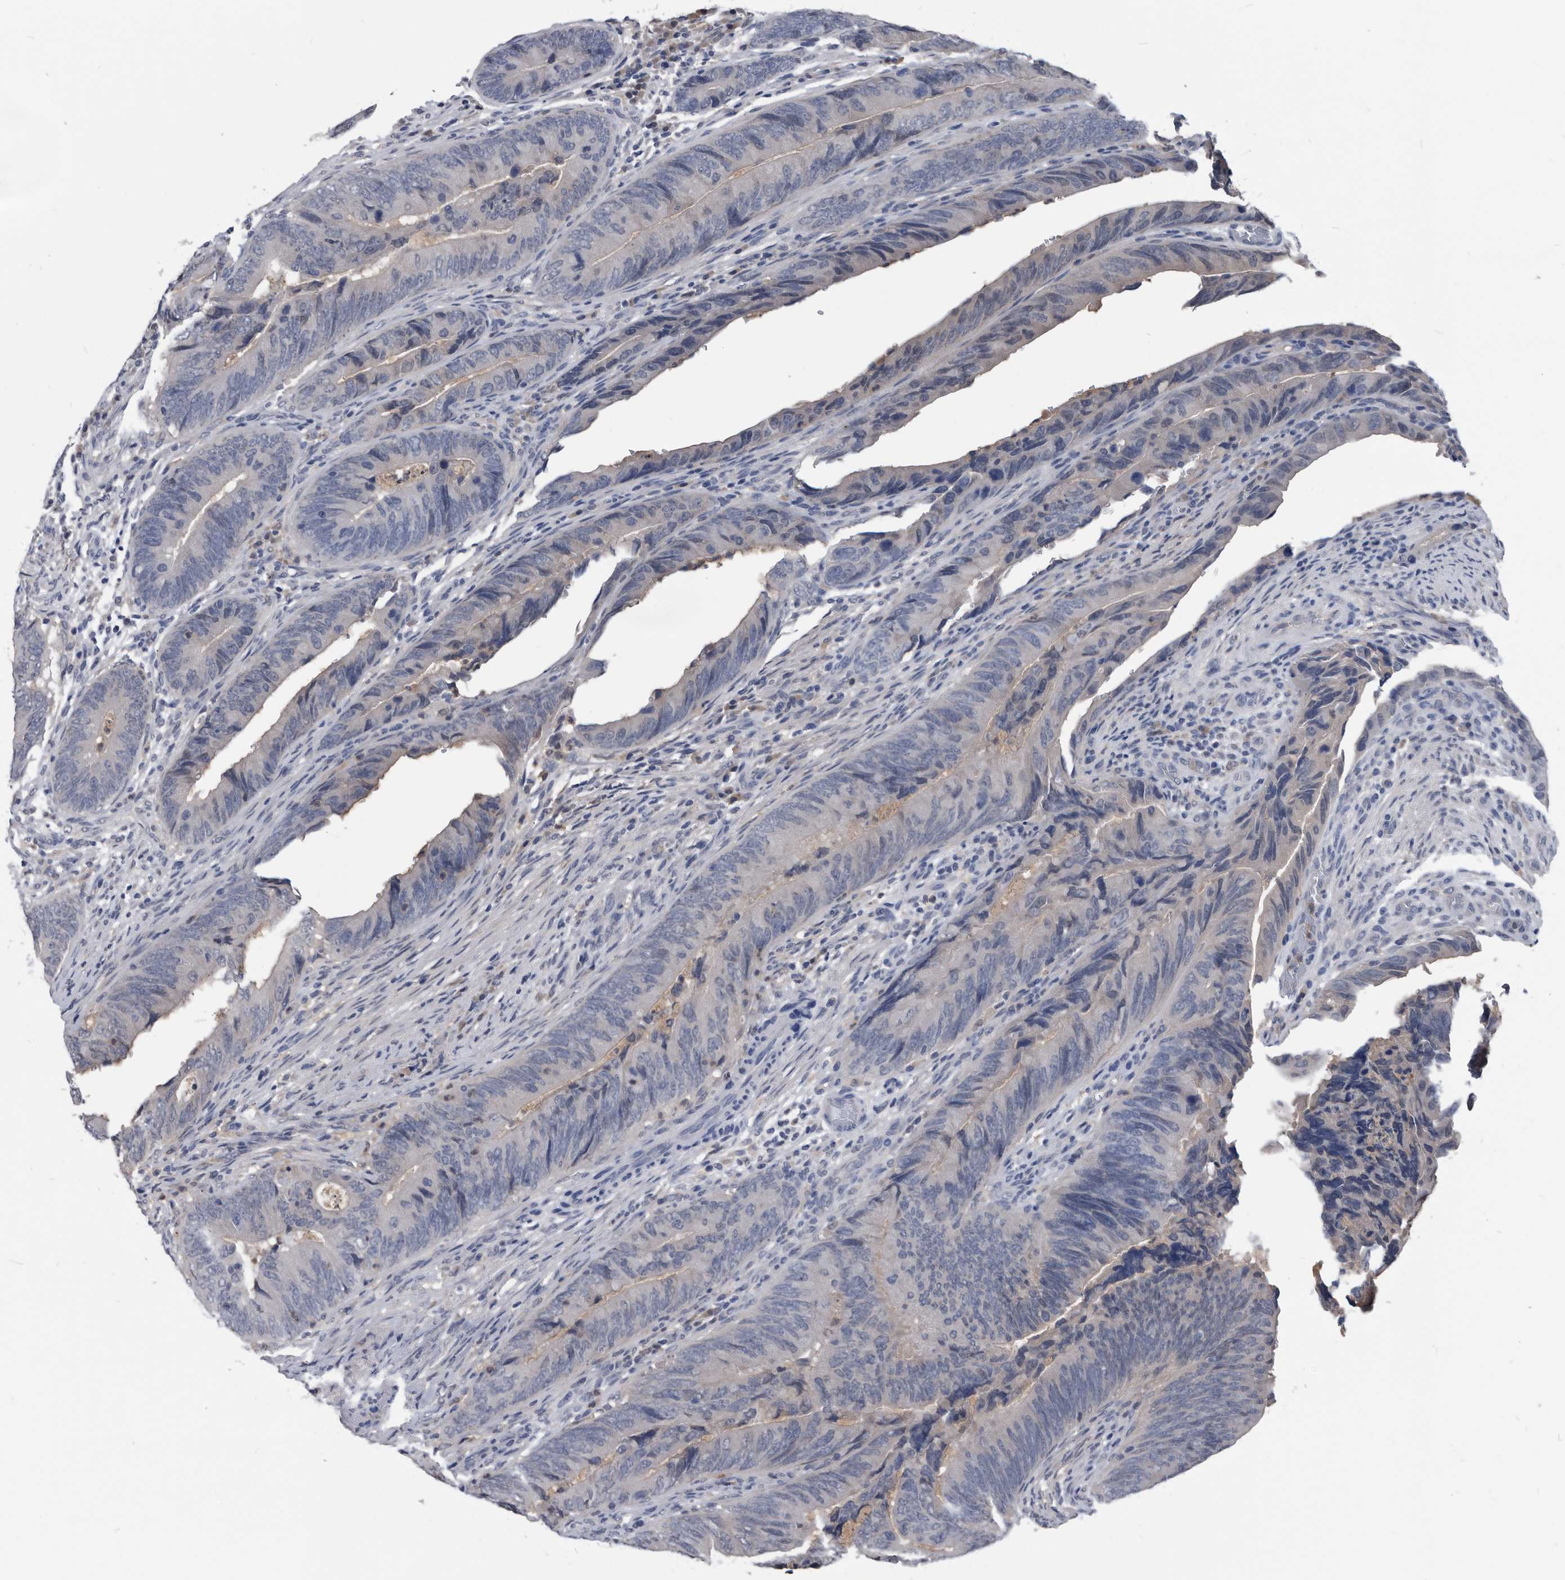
{"staining": {"intensity": "negative", "quantity": "none", "location": "none"}, "tissue": "colorectal cancer", "cell_type": "Tumor cells", "image_type": "cancer", "snomed": [{"axis": "morphology", "description": "Normal tissue, NOS"}, {"axis": "morphology", "description": "Adenocarcinoma, NOS"}, {"axis": "topography", "description": "Colon"}], "caption": "Protein analysis of colorectal adenocarcinoma reveals no significant positivity in tumor cells.", "gene": "PDXK", "patient": {"sex": "male", "age": 56}}